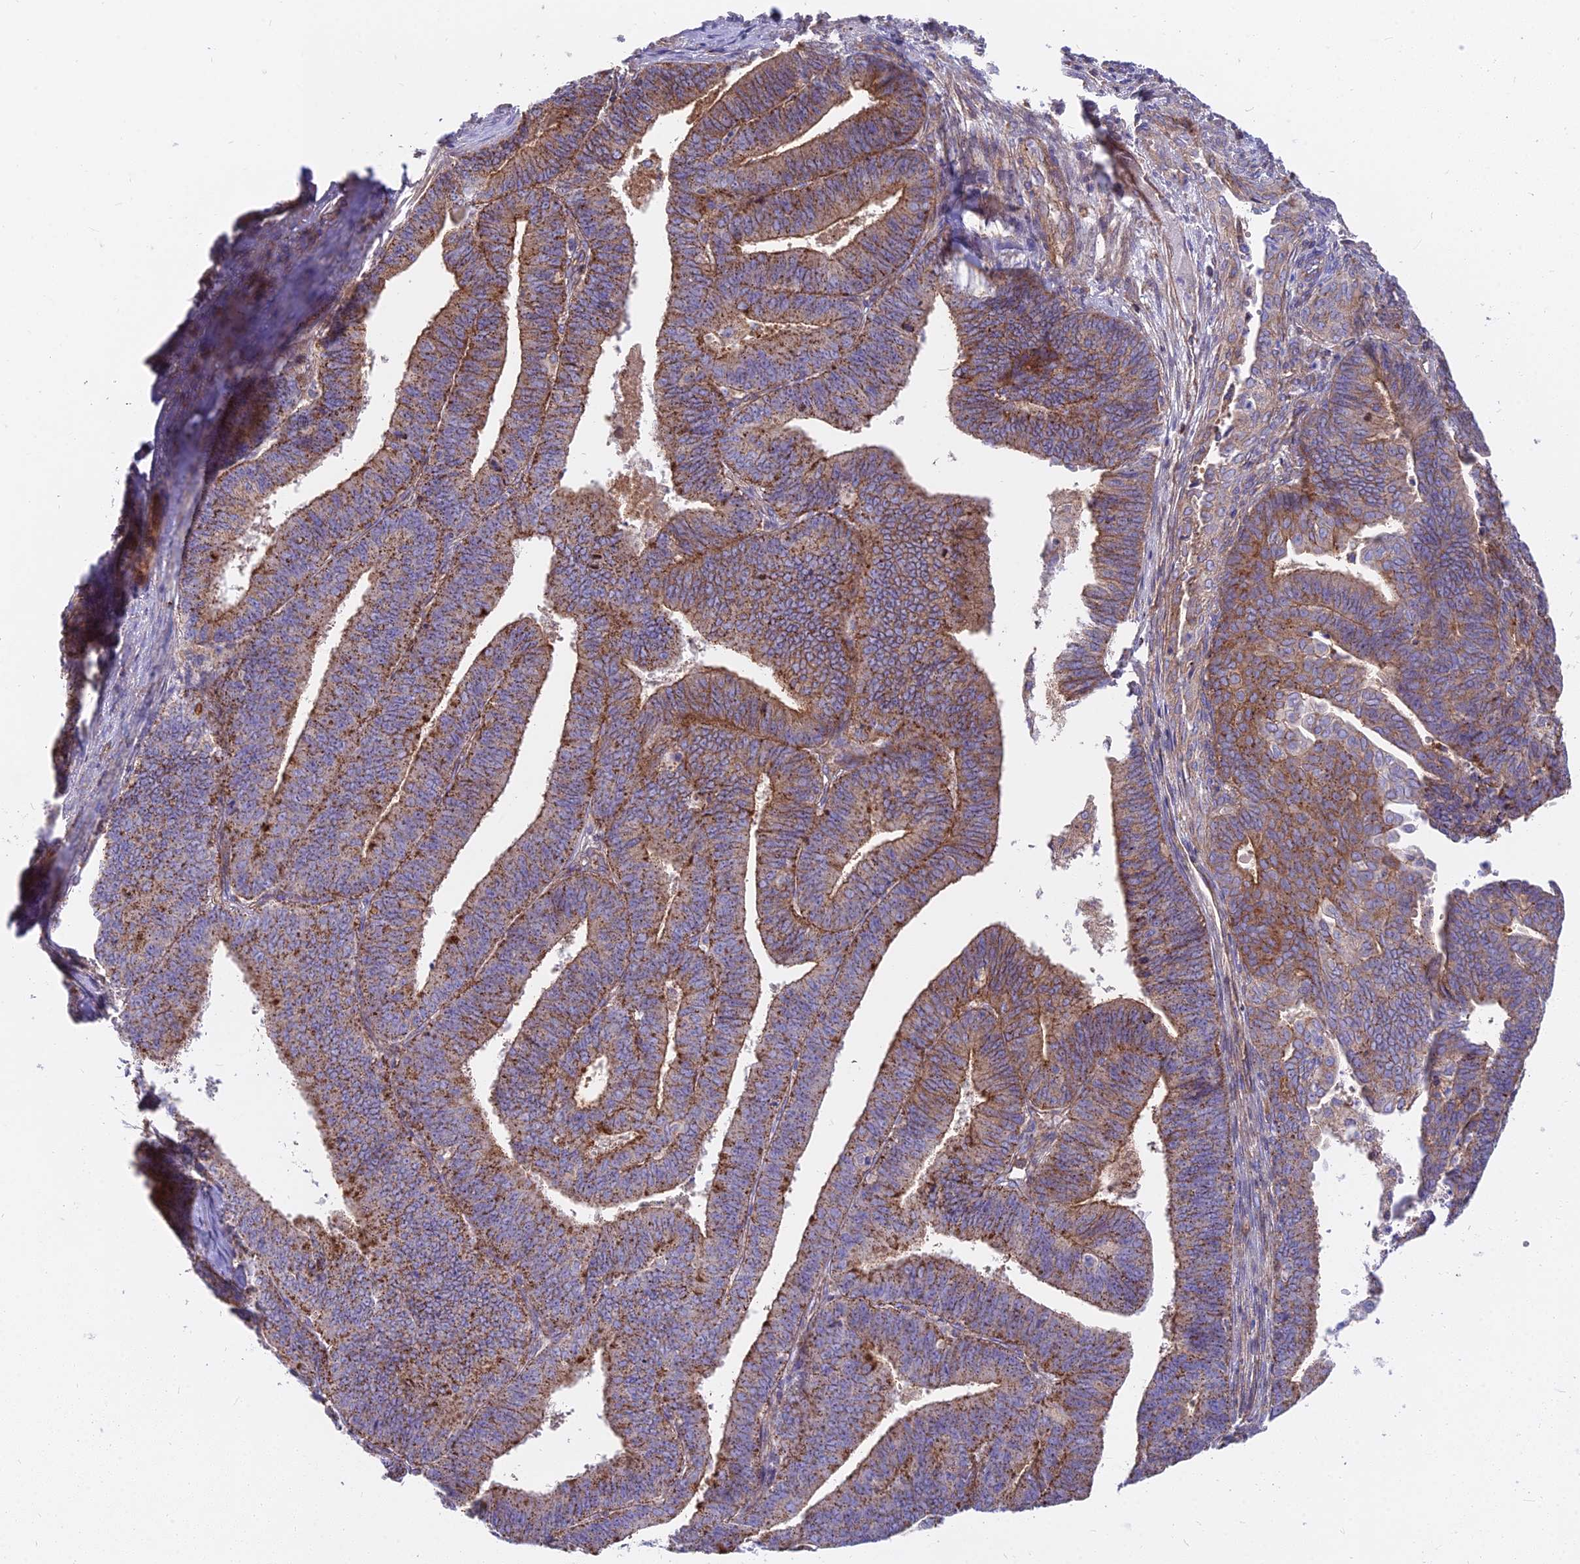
{"staining": {"intensity": "moderate", "quantity": ">75%", "location": "cytoplasmic/membranous"}, "tissue": "endometrial cancer", "cell_type": "Tumor cells", "image_type": "cancer", "snomed": [{"axis": "morphology", "description": "Adenocarcinoma, NOS"}, {"axis": "topography", "description": "Endometrium"}], "caption": "Adenocarcinoma (endometrial) stained with immunohistochemistry (IHC) shows moderate cytoplasmic/membranous positivity in approximately >75% of tumor cells.", "gene": "FRMPD1", "patient": {"sex": "female", "age": 73}}